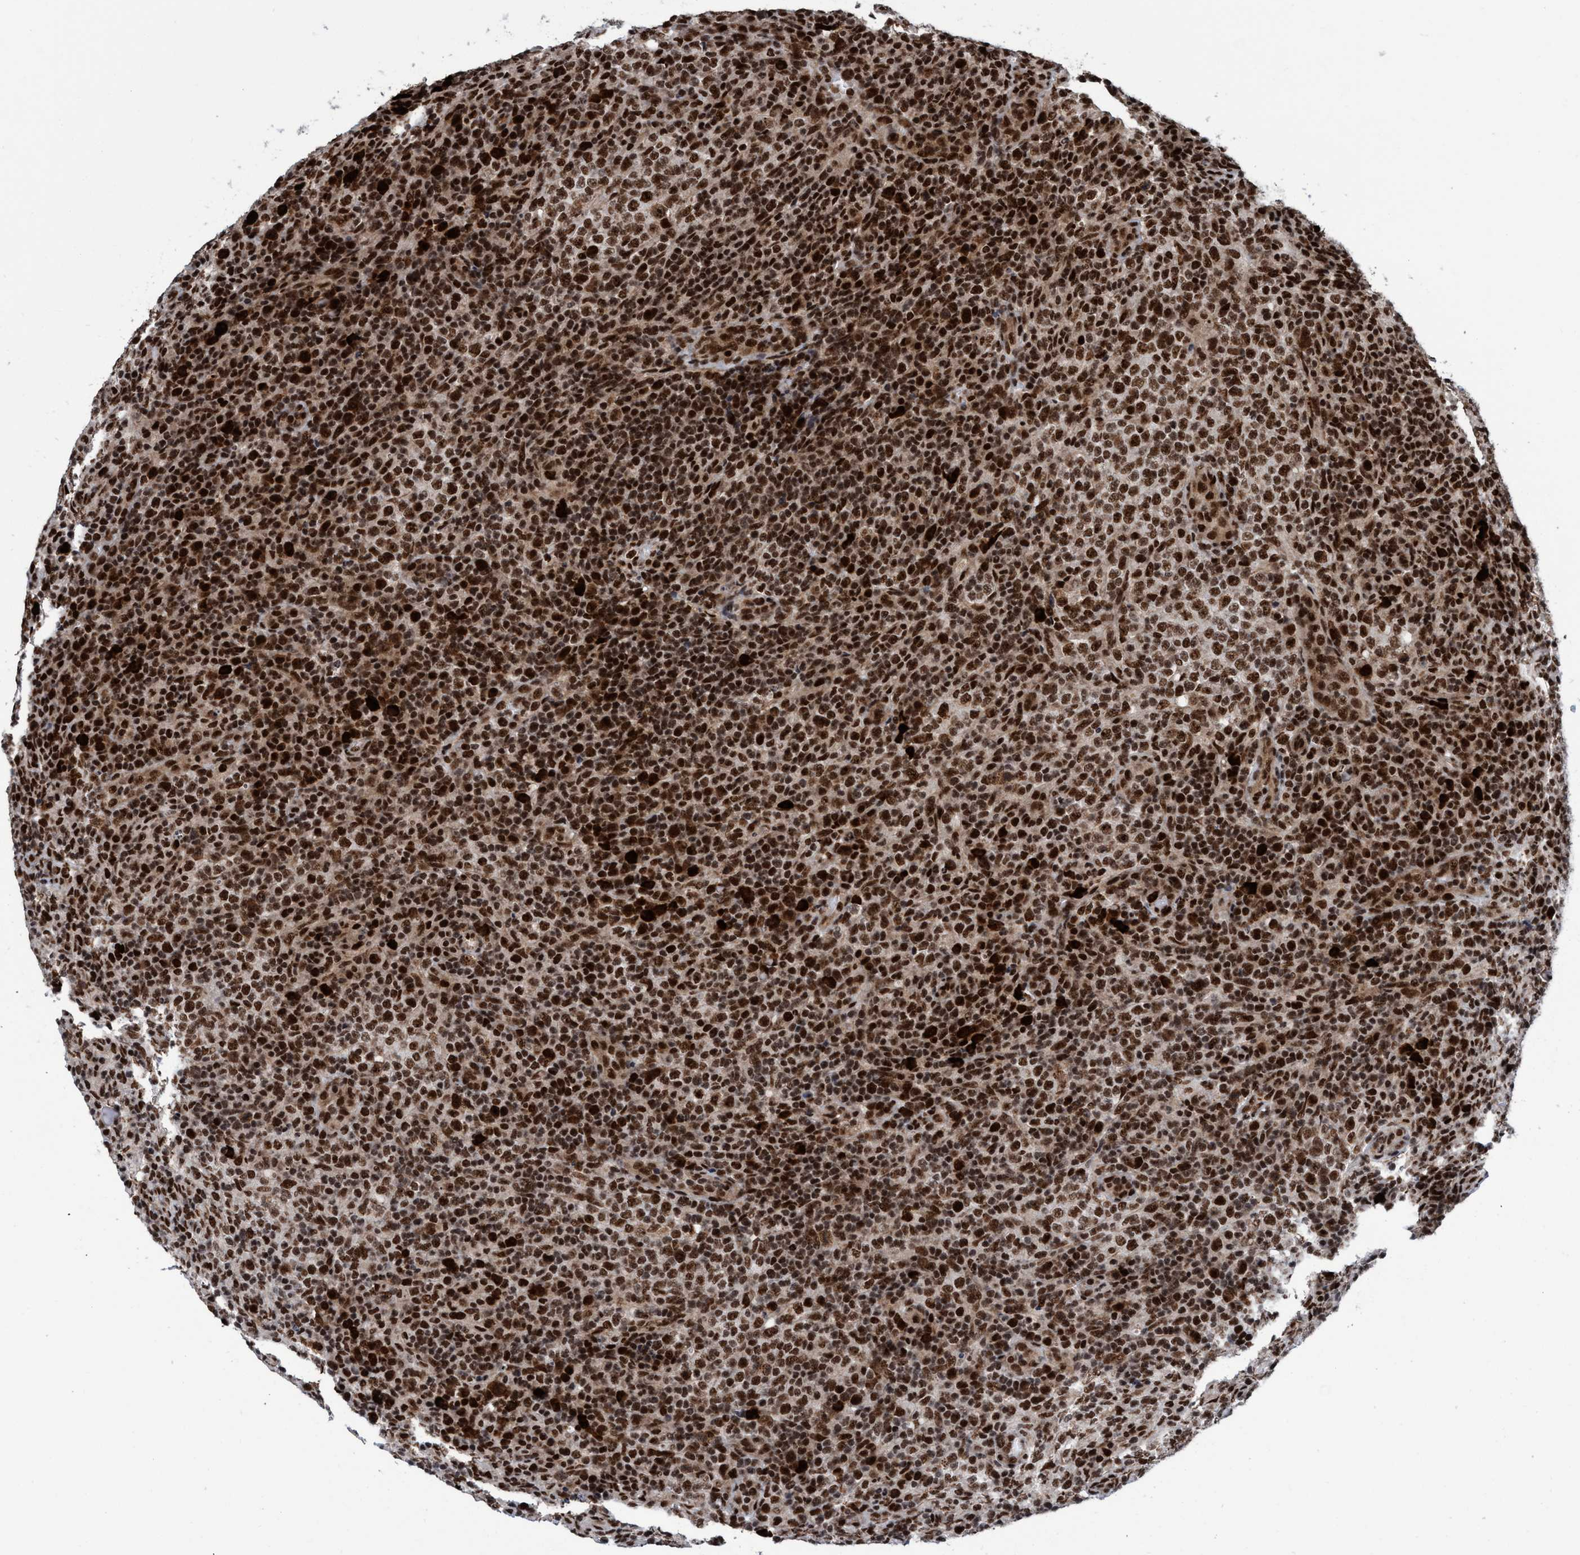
{"staining": {"intensity": "strong", "quantity": ">75%", "location": "nuclear"}, "tissue": "lymphoma", "cell_type": "Tumor cells", "image_type": "cancer", "snomed": [{"axis": "morphology", "description": "Malignant lymphoma, non-Hodgkin's type, High grade"}, {"axis": "topography", "description": "Lymph node"}], "caption": "Immunohistochemical staining of human malignant lymphoma, non-Hodgkin's type (high-grade) displays high levels of strong nuclear protein positivity in approximately >75% of tumor cells.", "gene": "TOPBP1", "patient": {"sex": "female", "age": 76}}